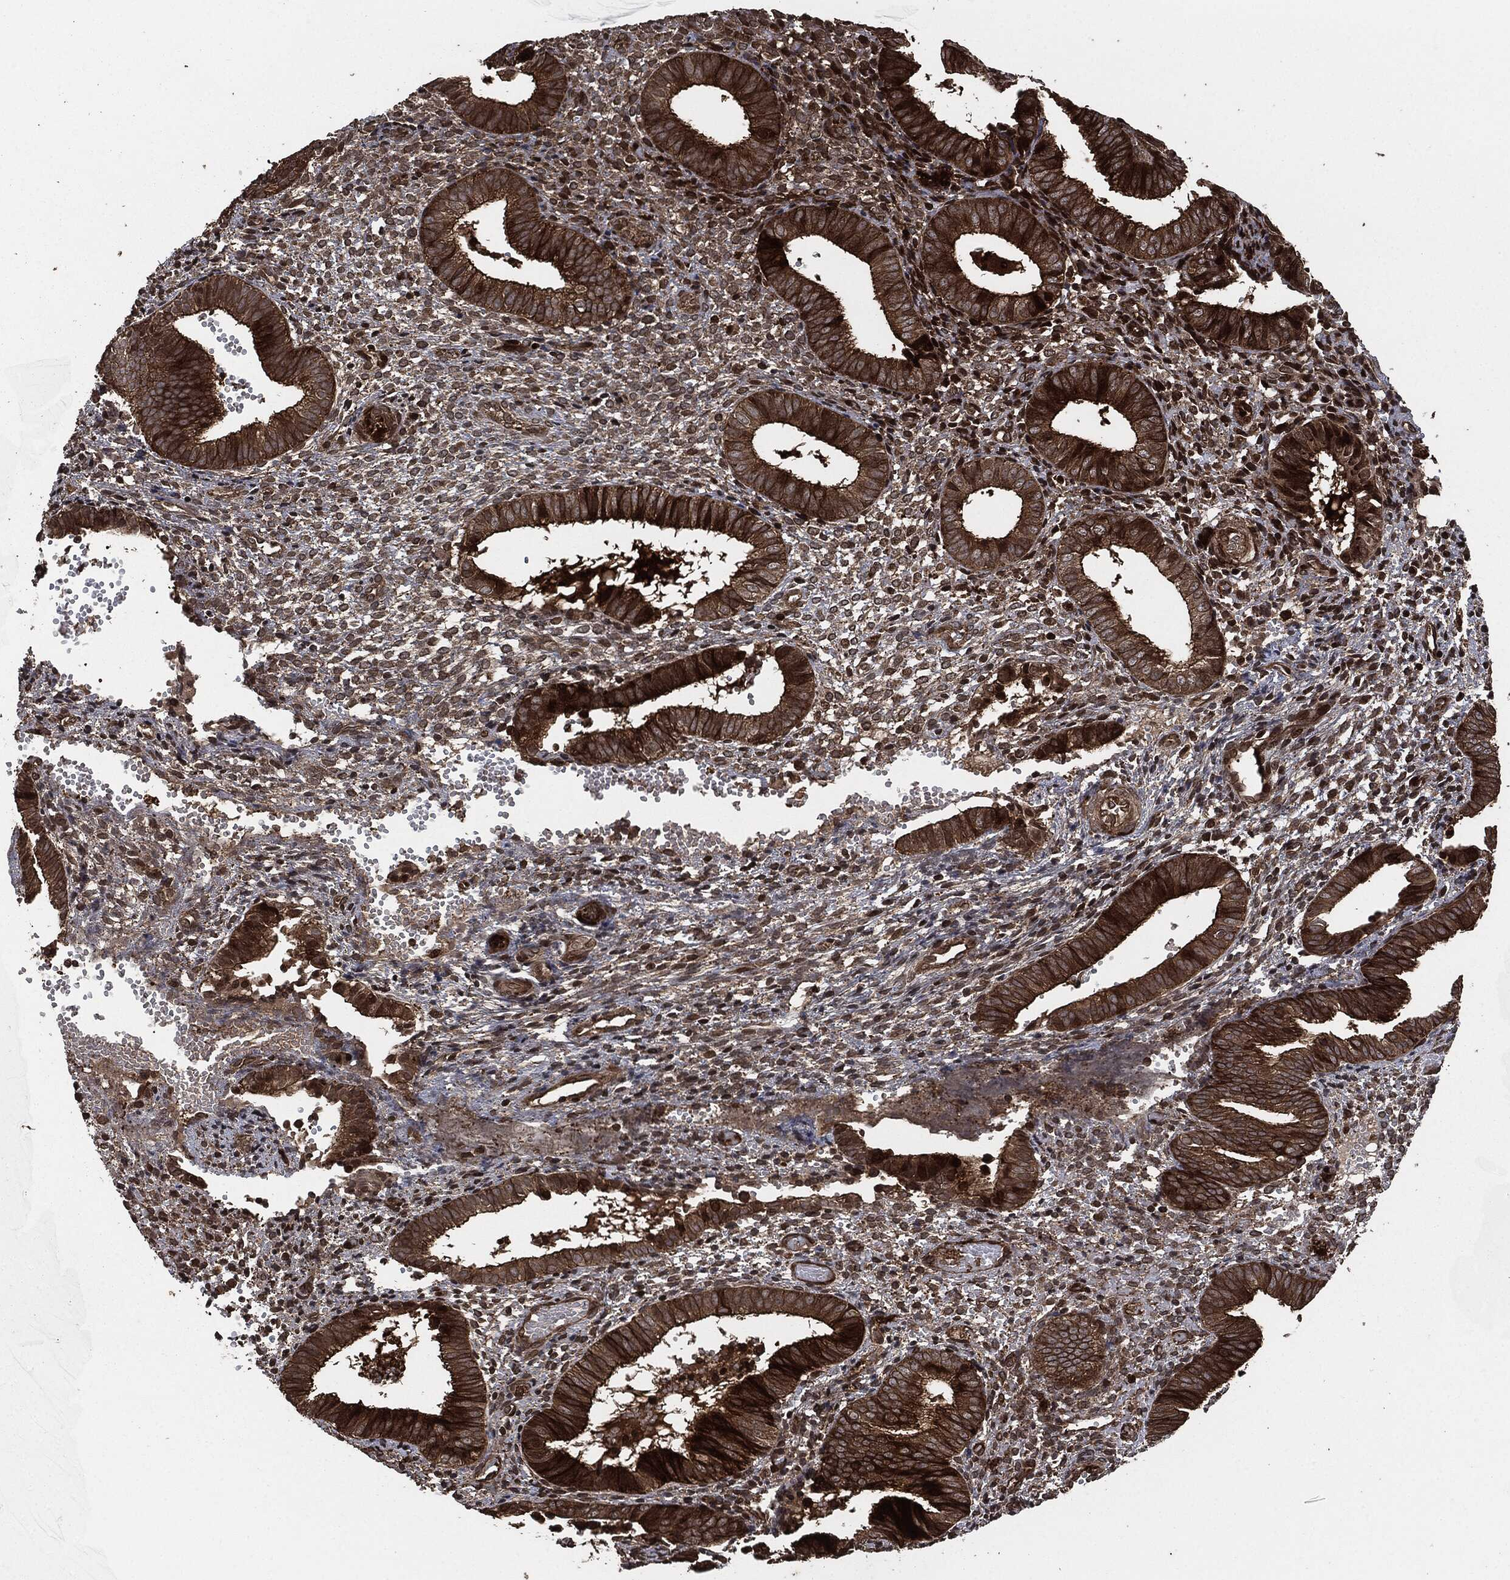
{"staining": {"intensity": "moderate", "quantity": "25%-75%", "location": "cytoplasmic/membranous"}, "tissue": "endometrium", "cell_type": "Cells in endometrial stroma", "image_type": "normal", "snomed": [{"axis": "morphology", "description": "Normal tissue, NOS"}, {"axis": "topography", "description": "Endometrium"}], "caption": "Immunohistochemical staining of unremarkable human endometrium exhibits moderate cytoplasmic/membranous protein positivity in approximately 25%-75% of cells in endometrial stroma.", "gene": "IFIT1", "patient": {"sex": "female", "age": 42}}